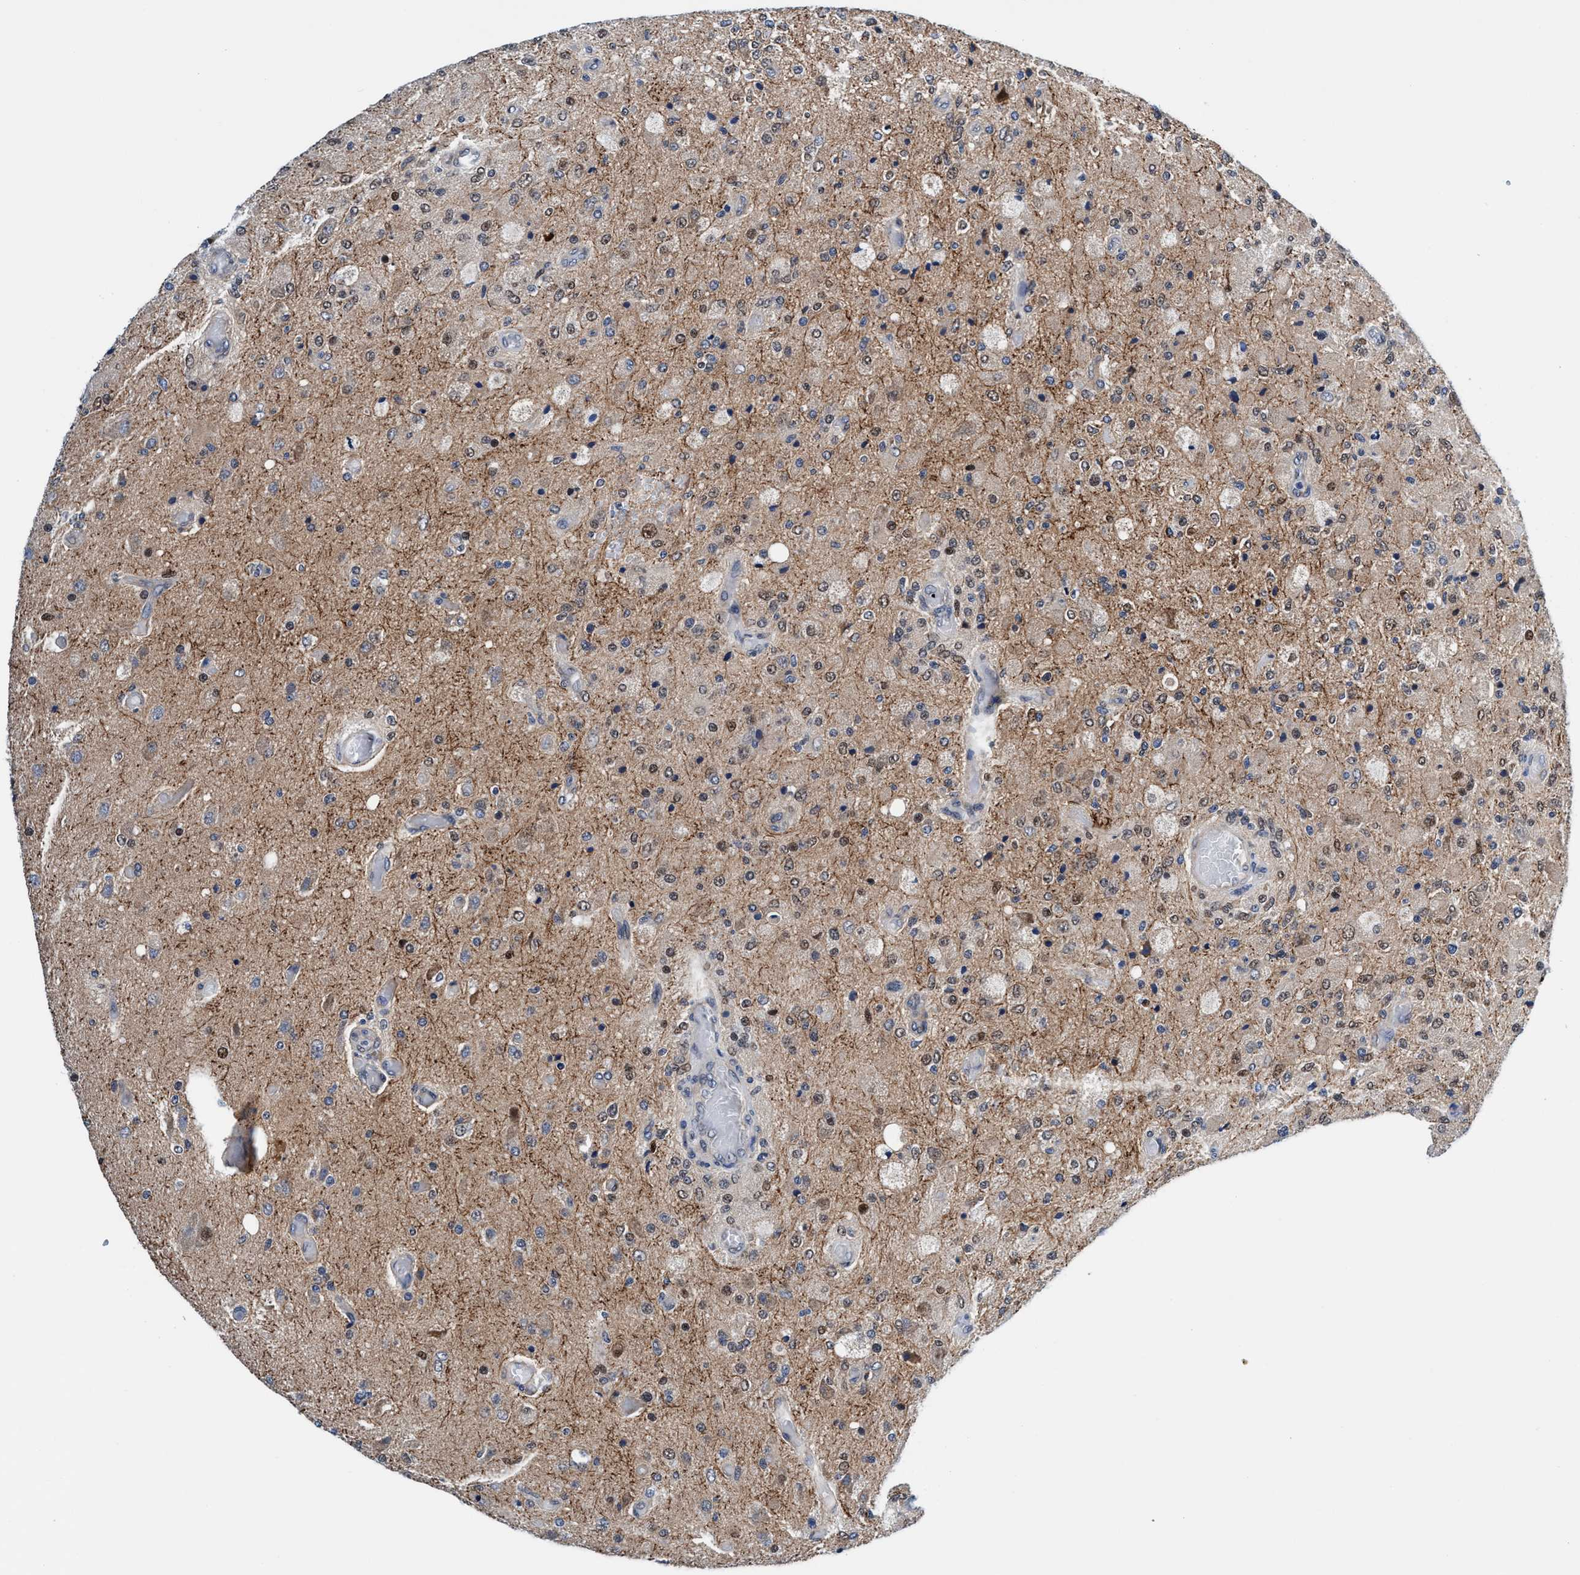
{"staining": {"intensity": "weak", "quantity": "25%-75%", "location": "nuclear"}, "tissue": "glioma", "cell_type": "Tumor cells", "image_type": "cancer", "snomed": [{"axis": "morphology", "description": "Normal tissue, NOS"}, {"axis": "morphology", "description": "Glioma, malignant, High grade"}, {"axis": "topography", "description": "Cerebral cortex"}], "caption": "Malignant glioma (high-grade) stained with a brown dye reveals weak nuclear positive expression in approximately 25%-75% of tumor cells.", "gene": "AGAP2", "patient": {"sex": "male", "age": 77}}